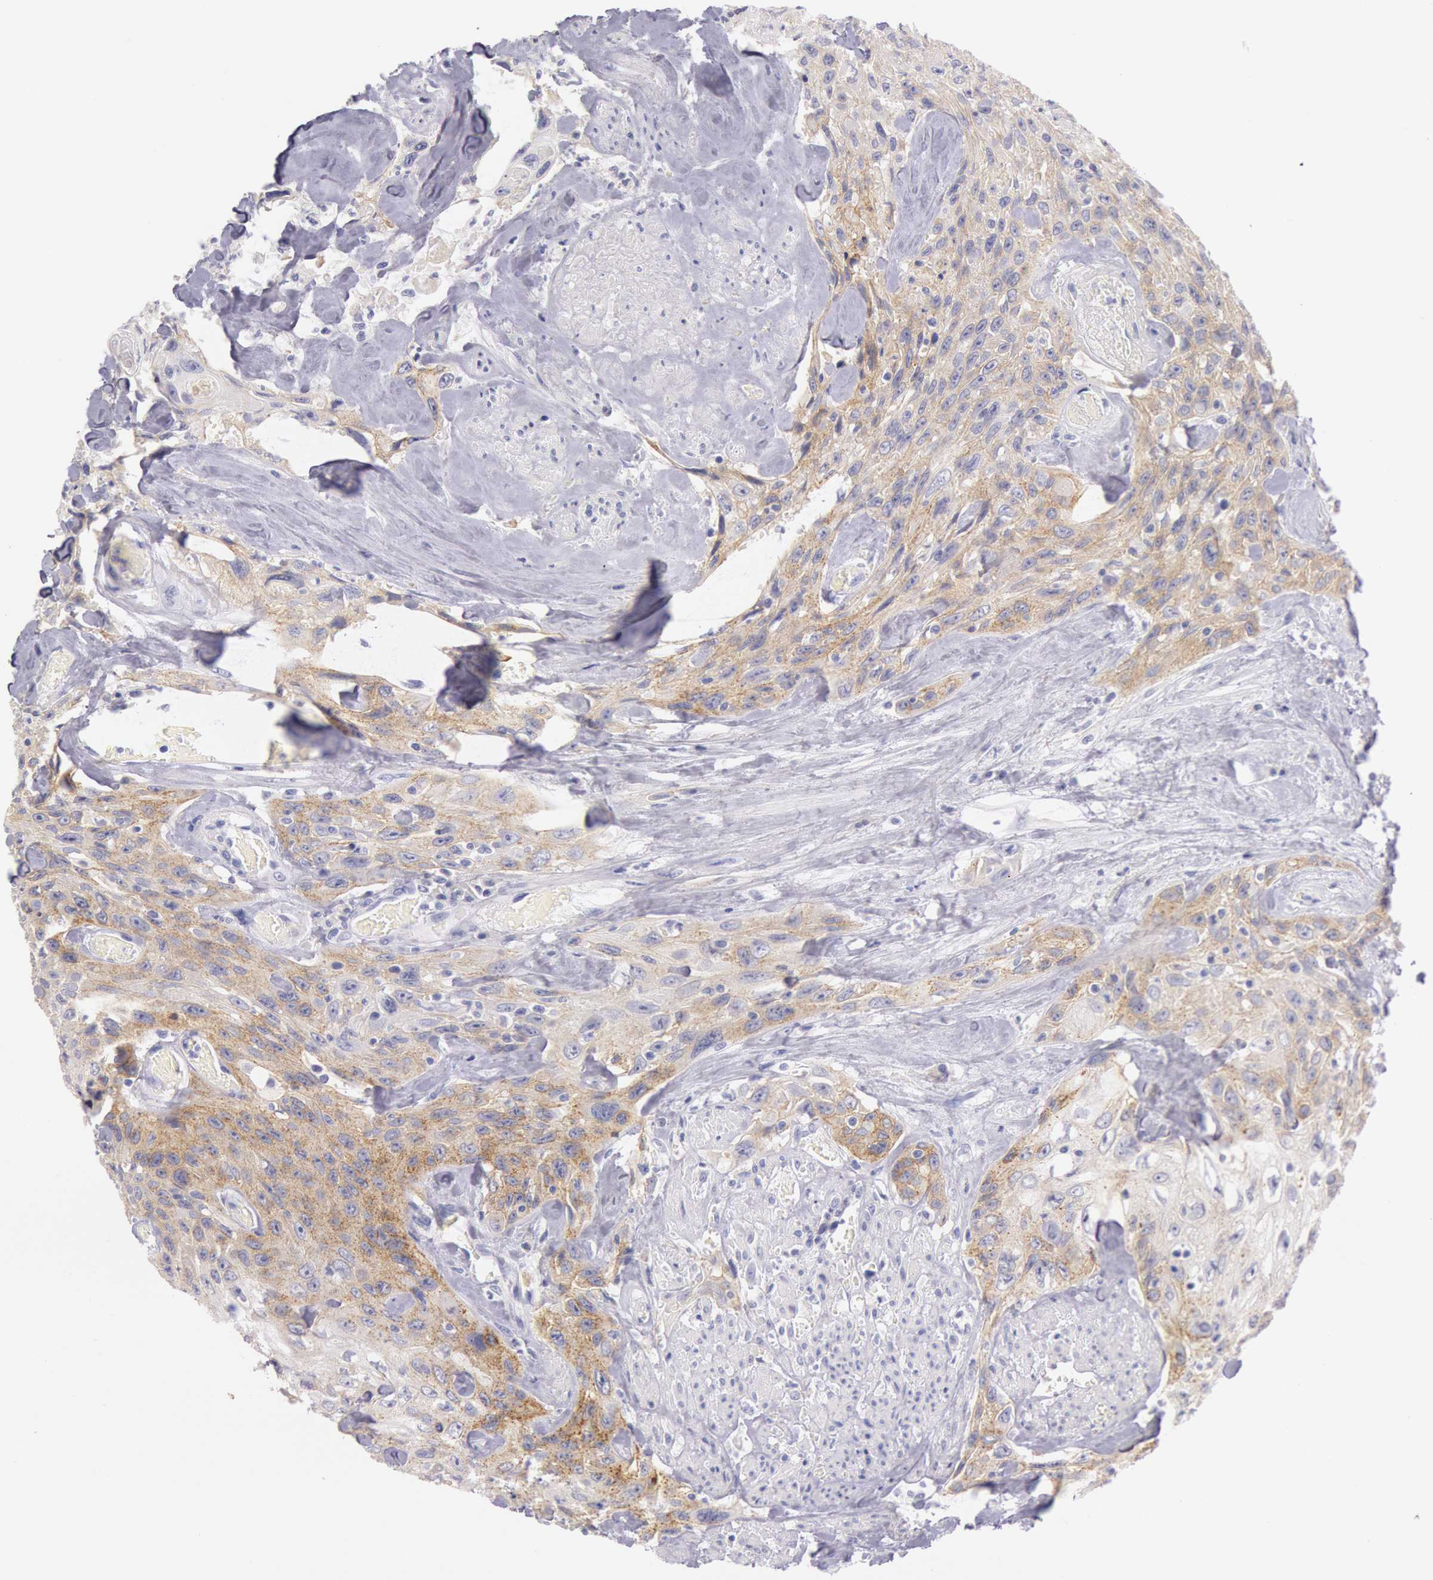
{"staining": {"intensity": "moderate", "quantity": "25%-75%", "location": "cytoplasmic/membranous"}, "tissue": "urothelial cancer", "cell_type": "Tumor cells", "image_type": "cancer", "snomed": [{"axis": "morphology", "description": "Urothelial carcinoma, High grade"}, {"axis": "topography", "description": "Urinary bladder"}], "caption": "Immunohistochemistry (IHC) of human high-grade urothelial carcinoma exhibits medium levels of moderate cytoplasmic/membranous staining in approximately 25%-75% of tumor cells.", "gene": "EGFR", "patient": {"sex": "female", "age": 84}}